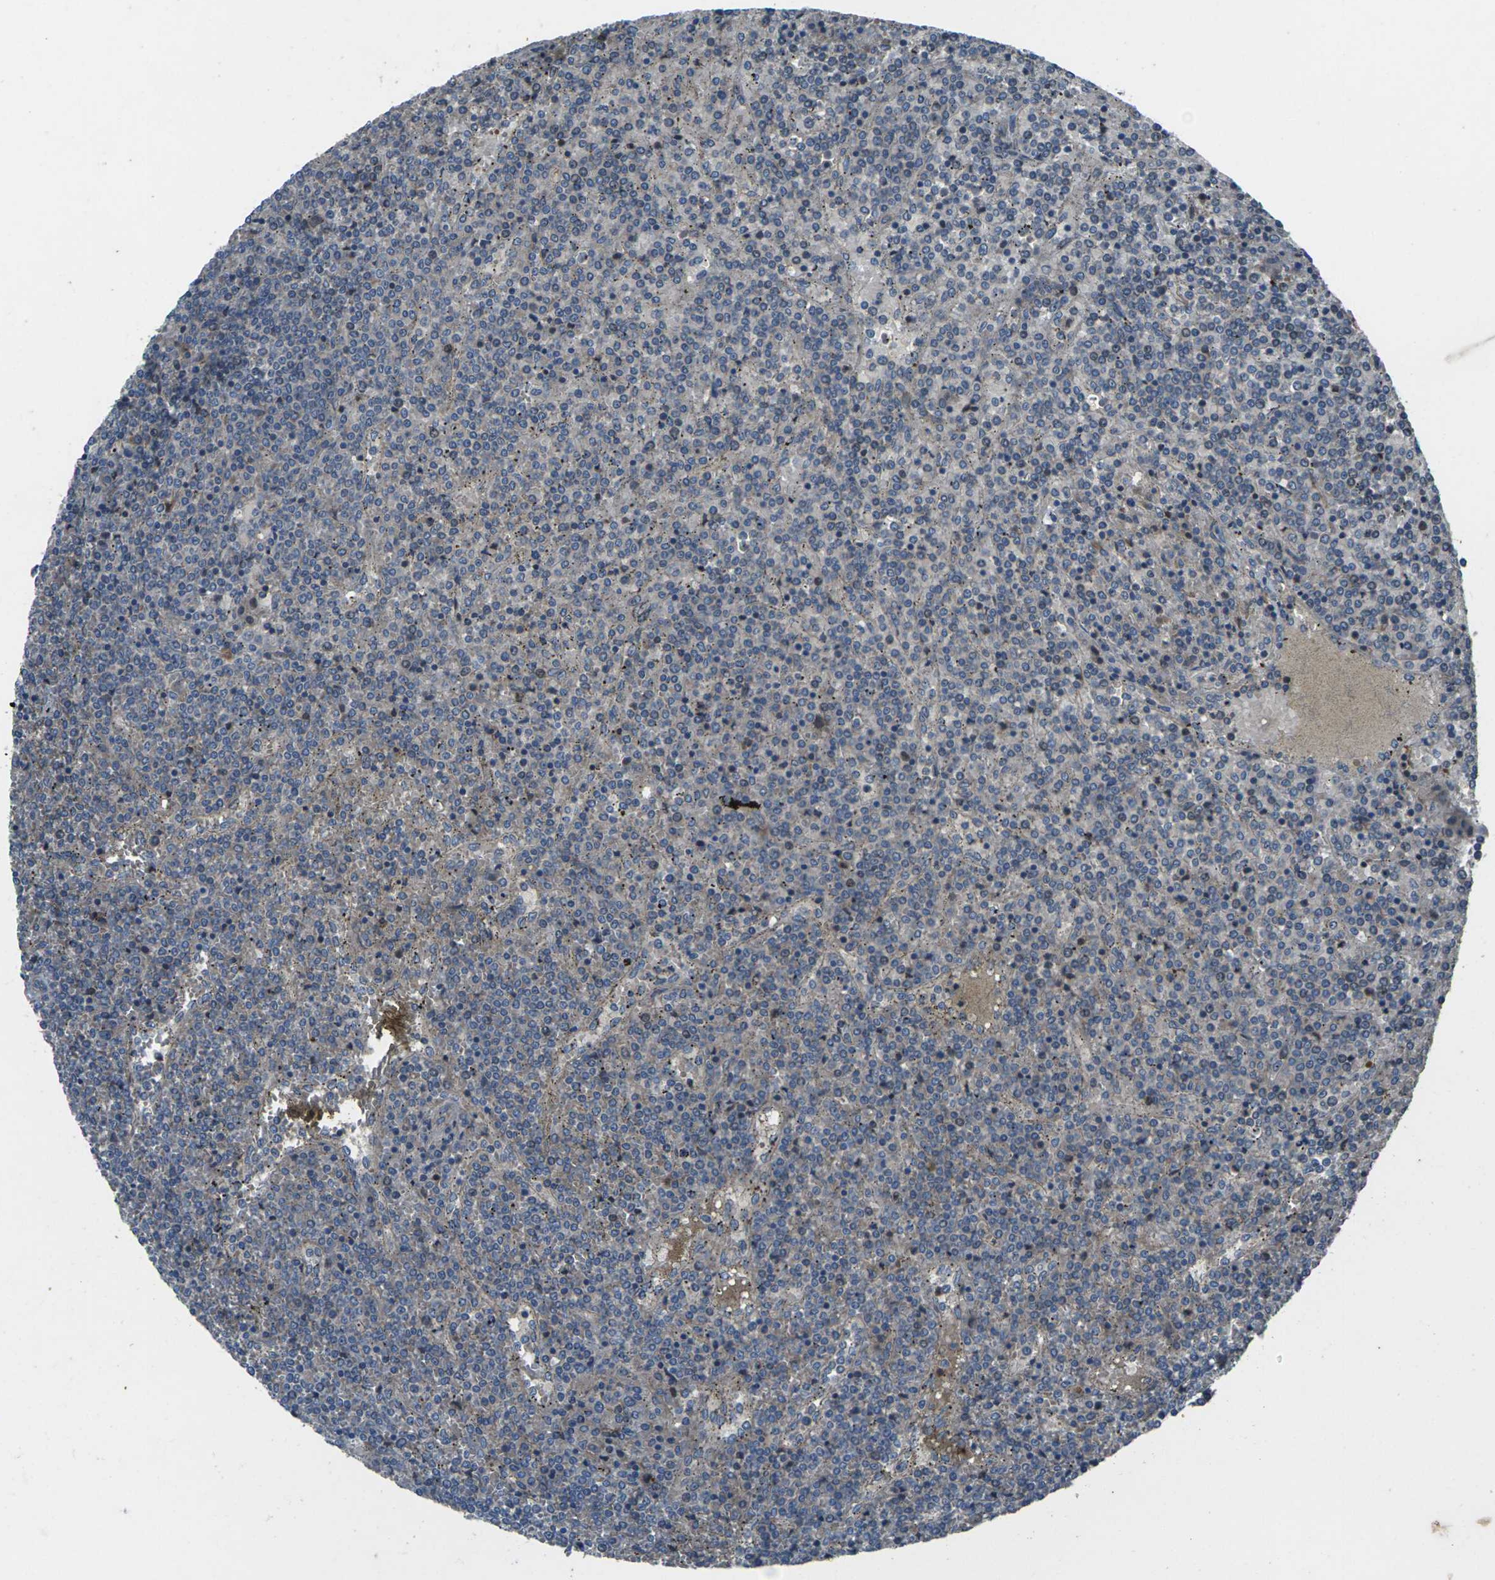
{"staining": {"intensity": "negative", "quantity": "none", "location": "none"}, "tissue": "lymphoma", "cell_type": "Tumor cells", "image_type": "cancer", "snomed": [{"axis": "morphology", "description": "Malignant lymphoma, non-Hodgkin's type, Low grade"}, {"axis": "topography", "description": "Spleen"}], "caption": "An IHC photomicrograph of lymphoma is shown. There is no staining in tumor cells of lymphoma.", "gene": "EDNRA", "patient": {"sex": "female", "age": 19}}